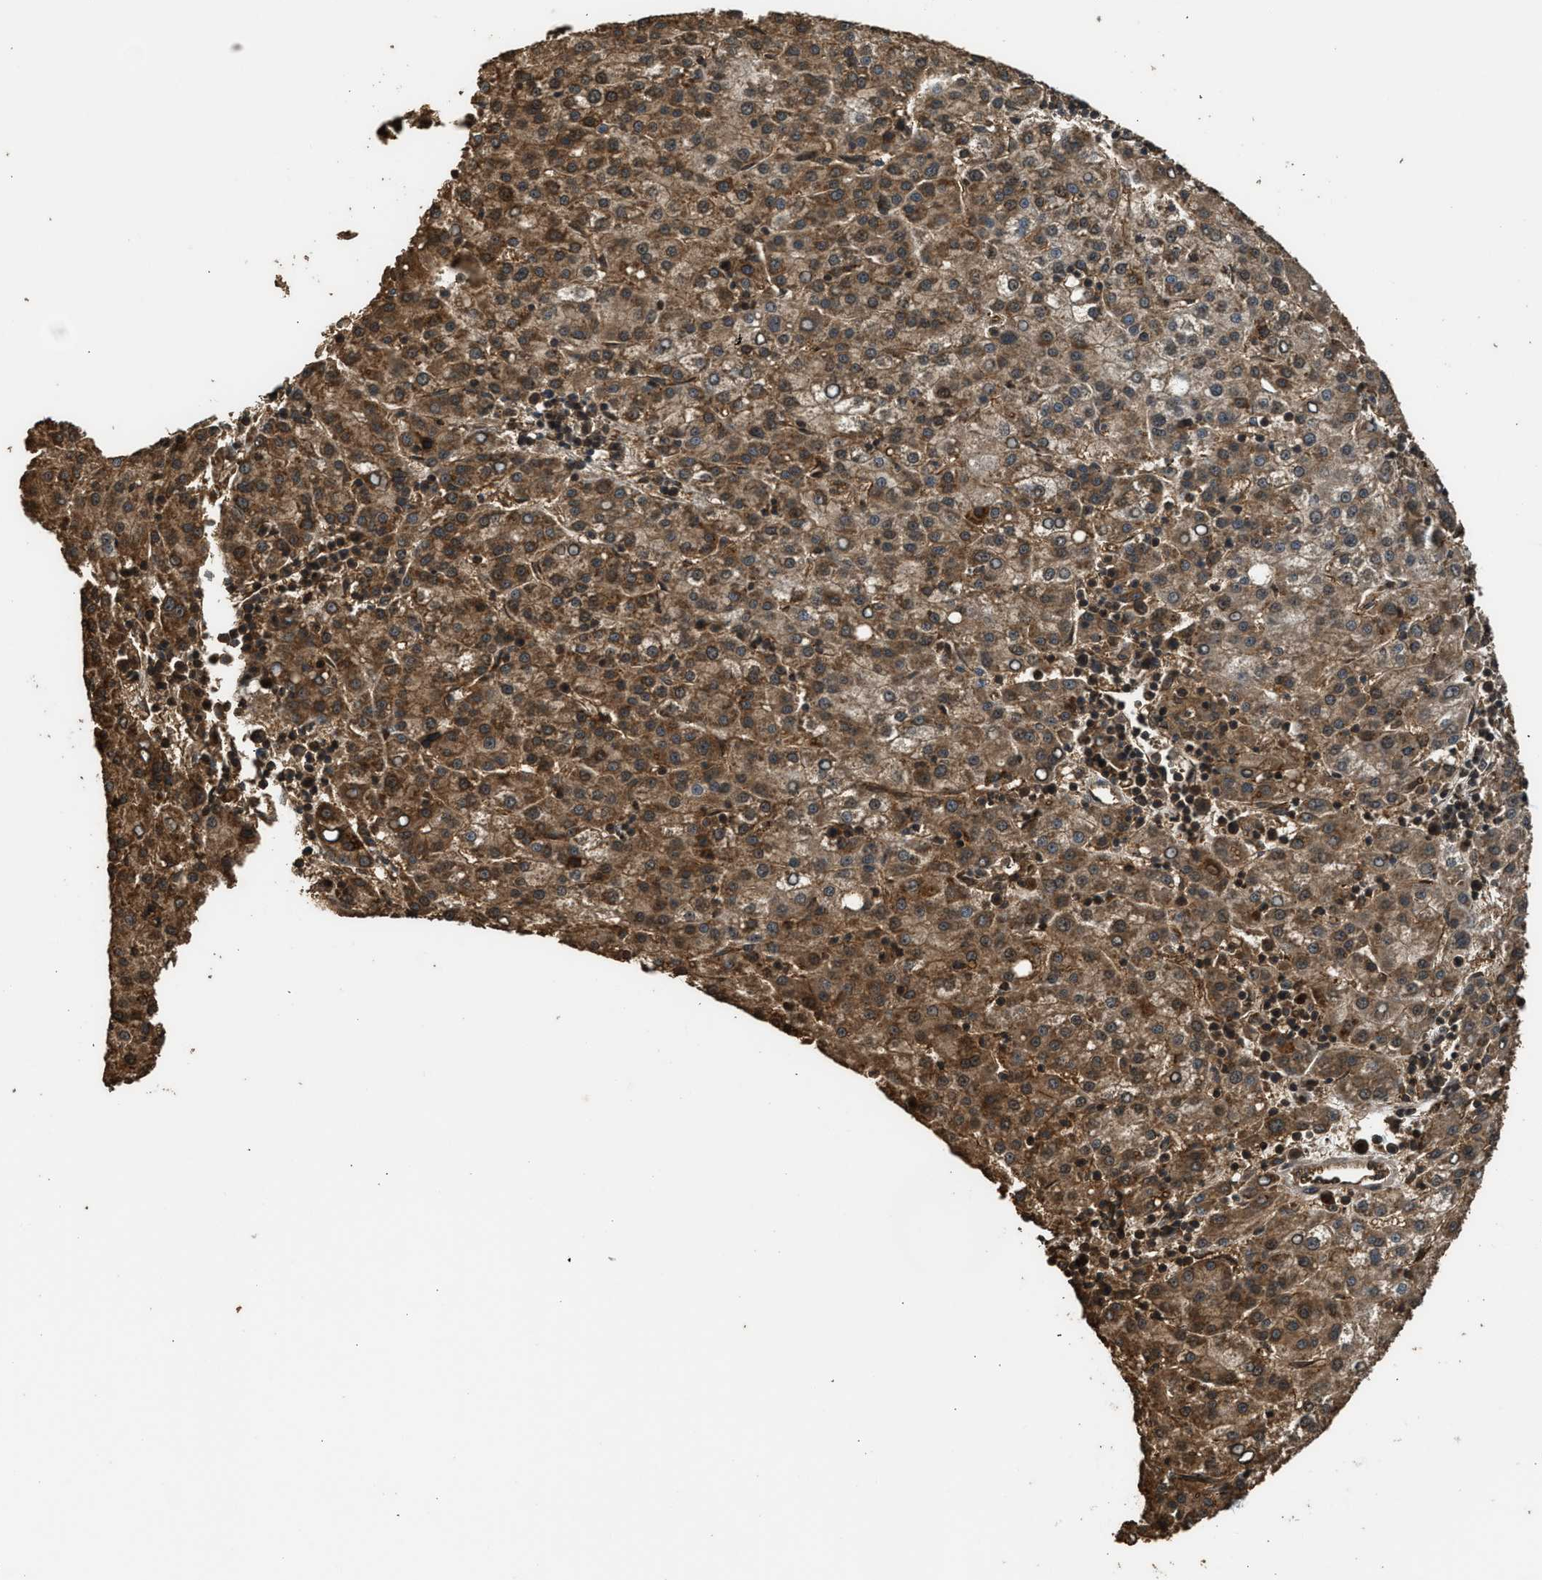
{"staining": {"intensity": "strong", "quantity": ">75%", "location": "cytoplasmic/membranous"}, "tissue": "liver cancer", "cell_type": "Tumor cells", "image_type": "cancer", "snomed": [{"axis": "morphology", "description": "Carcinoma, Hepatocellular, NOS"}, {"axis": "topography", "description": "Liver"}], "caption": "Hepatocellular carcinoma (liver) stained with DAB immunohistochemistry (IHC) exhibits high levels of strong cytoplasmic/membranous staining in about >75% of tumor cells. The staining was performed using DAB (3,3'-diaminobenzidine), with brown indicating positive protein expression. Nuclei are stained blue with hematoxylin.", "gene": "MYBL2", "patient": {"sex": "female", "age": 58}}